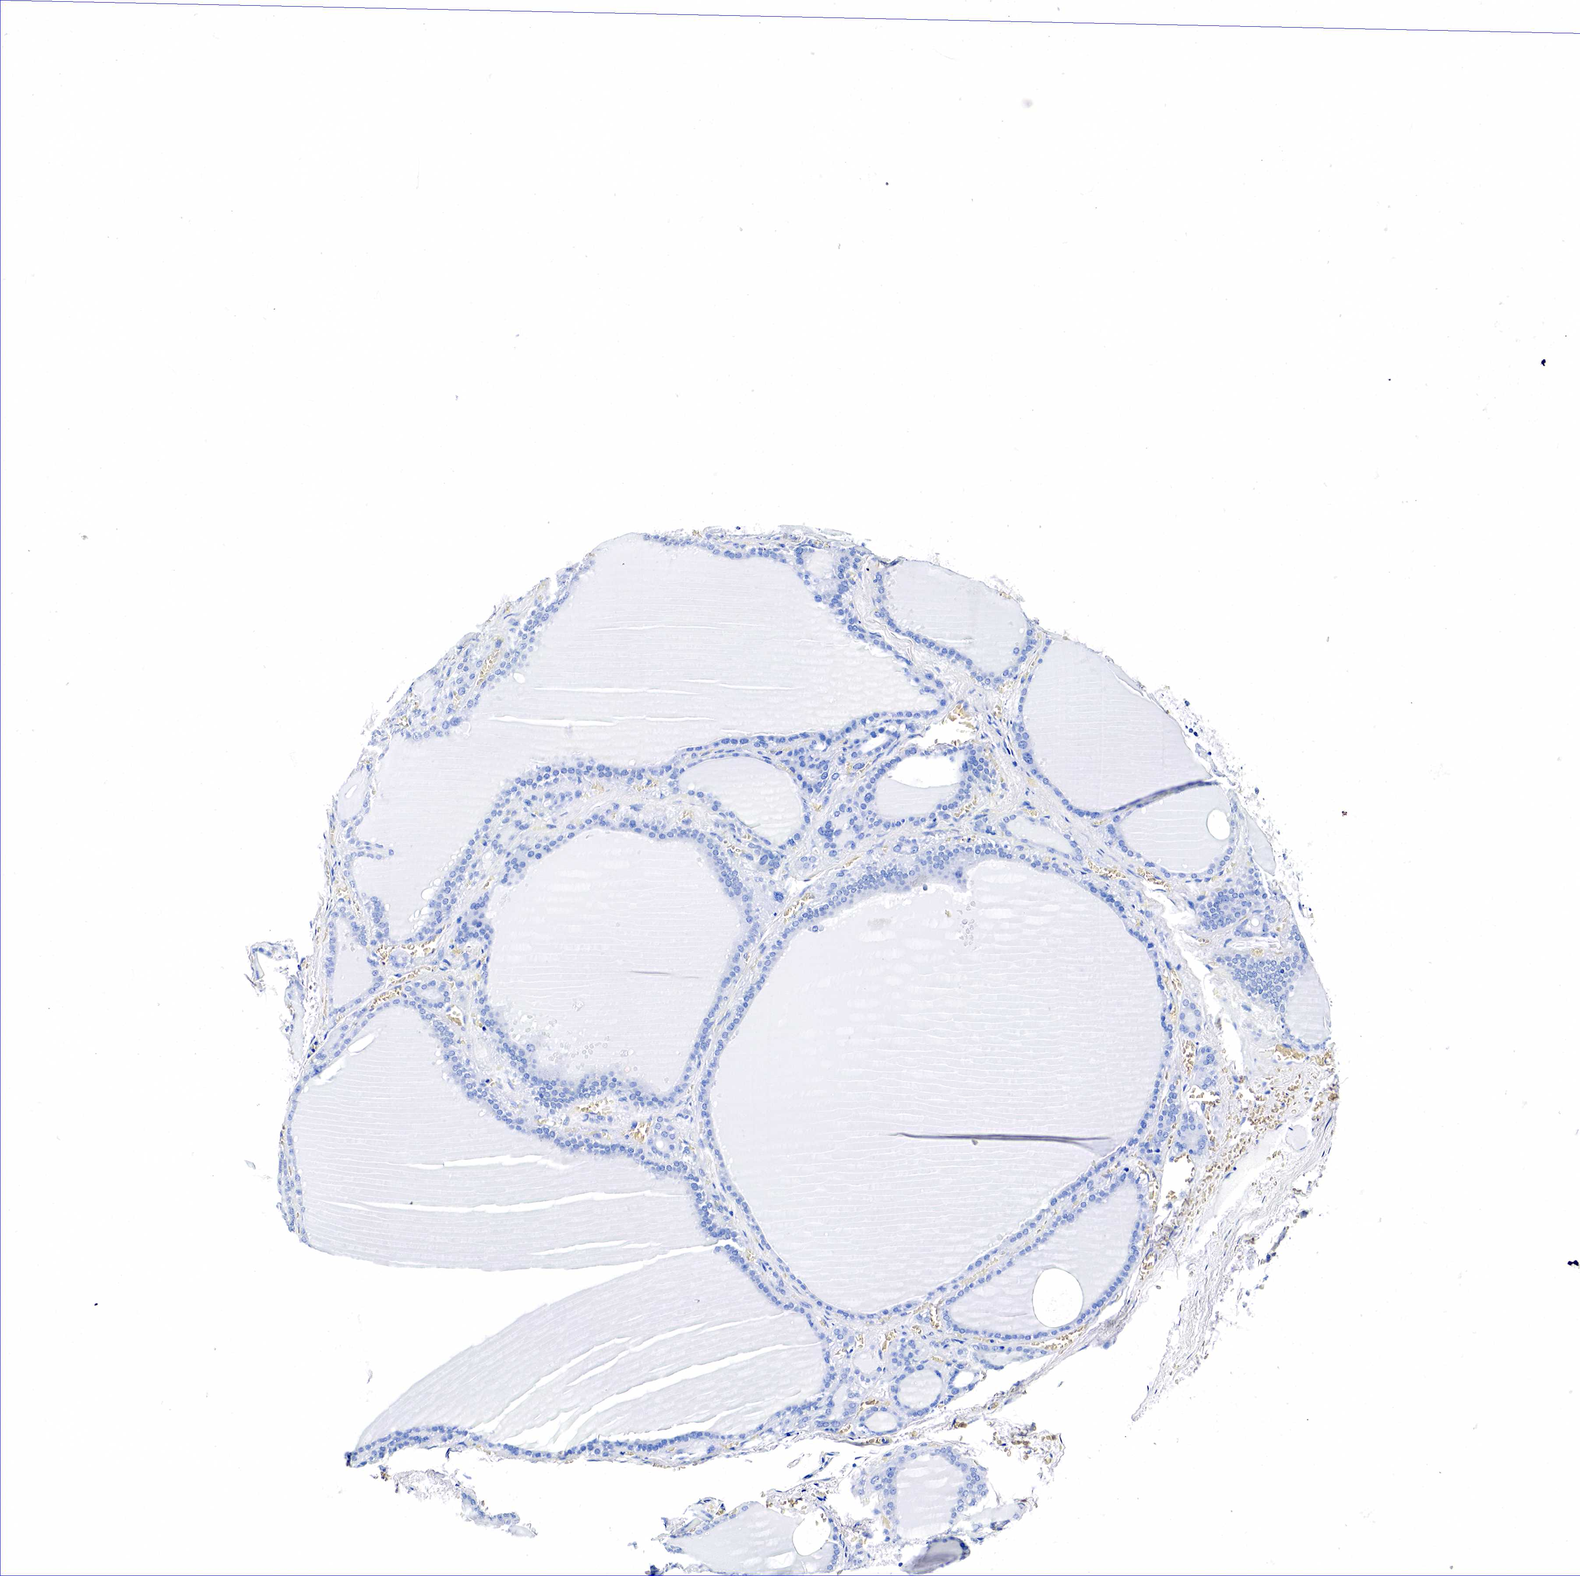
{"staining": {"intensity": "negative", "quantity": "none", "location": "none"}, "tissue": "thyroid gland", "cell_type": "Glandular cells", "image_type": "normal", "snomed": [{"axis": "morphology", "description": "Normal tissue, NOS"}, {"axis": "topography", "description": "Thyroid gland"}], "caption": "This is a image of IHC staining of unremarkable thyroid gland, which shows no positivity in glandular cells. The staining was performed using DAB to visualize the protein expression in brown, while the nuclei were stained in blue with hematoxylin (Magnification: 20x).", "gene": "GCG", "patient": {"sex": "female", "age": 55}}